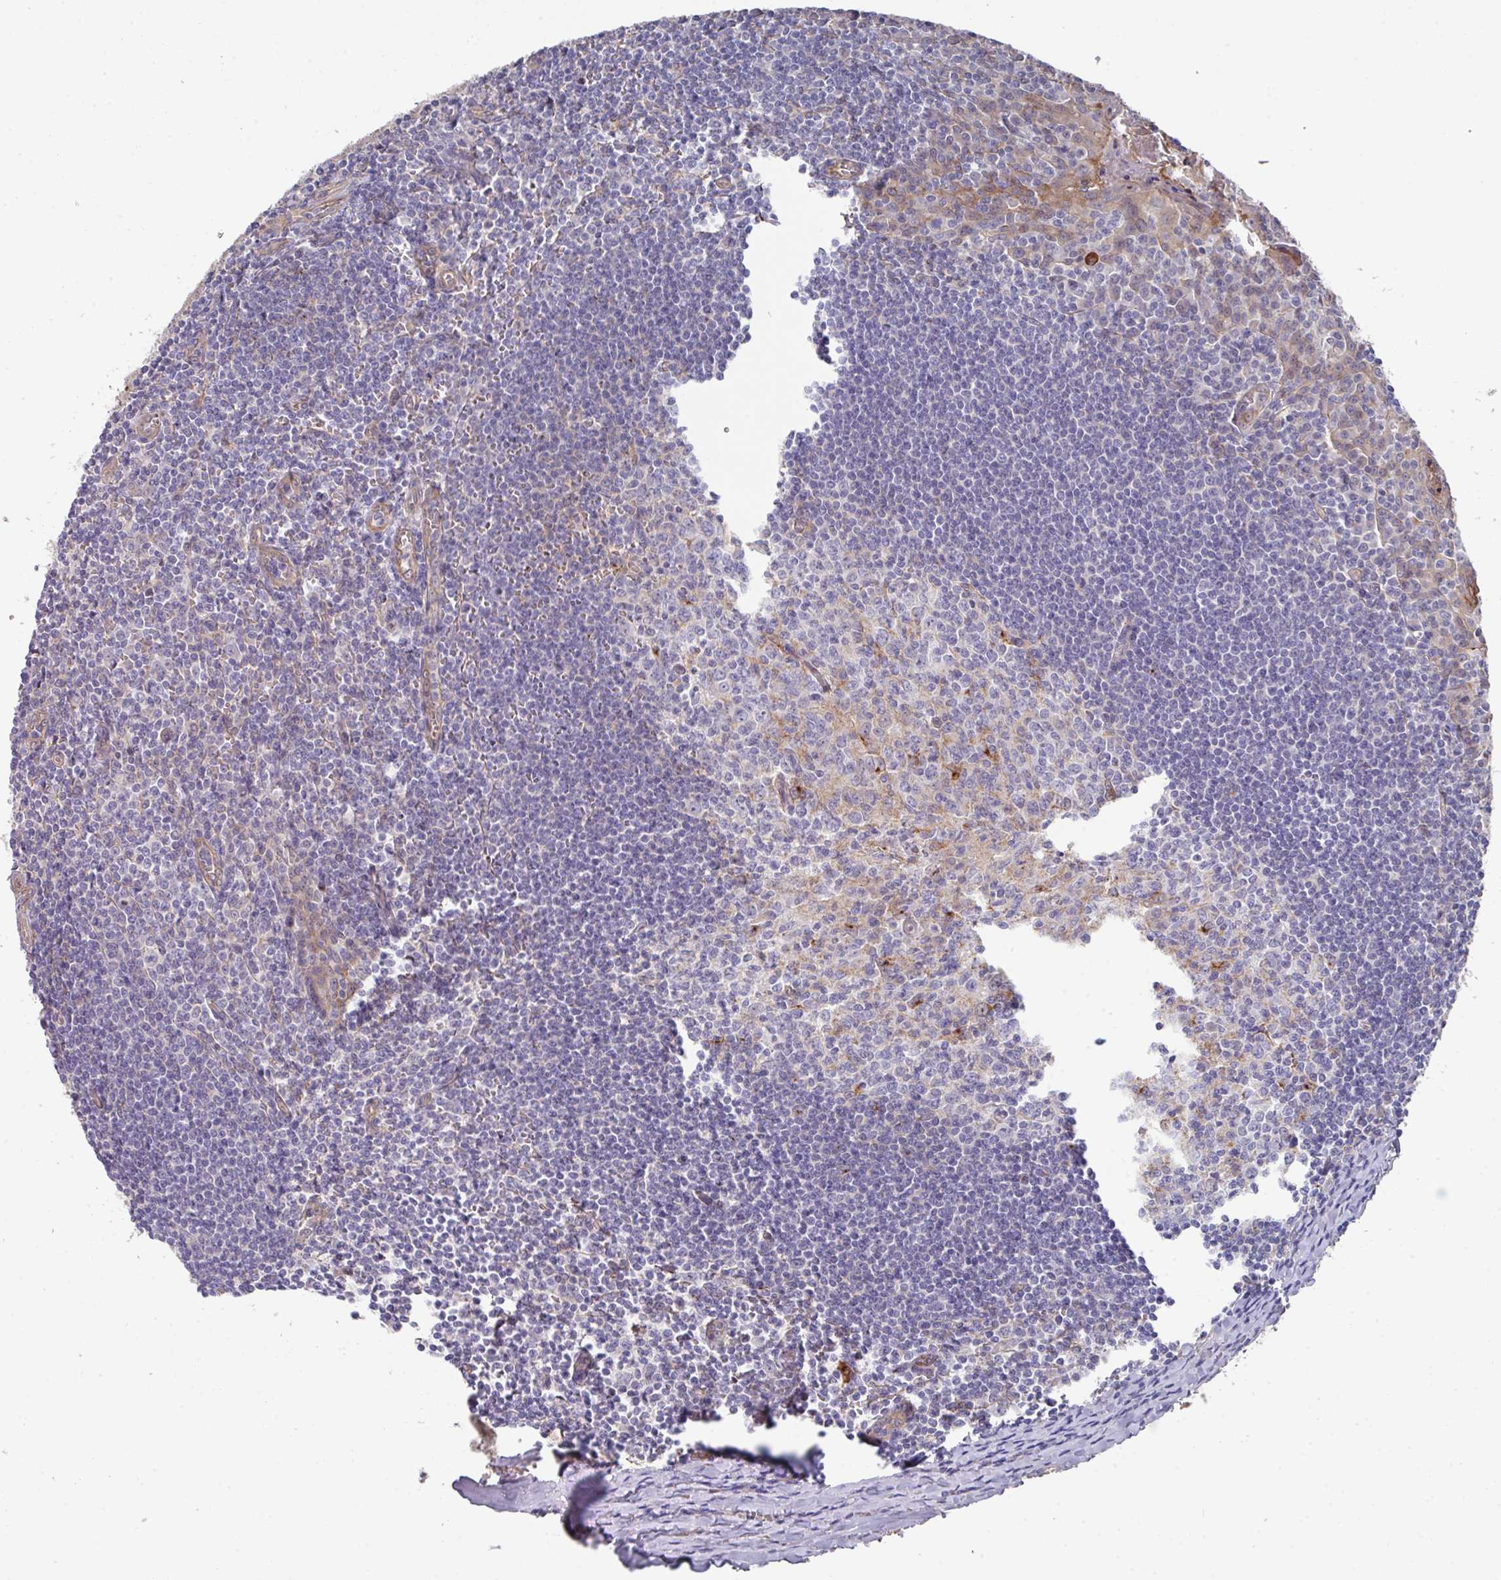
{"staining": {"intensity": "moderate", "quantity": "<25%", "location": "cytoplasmic/membranous"}, "tissue": "tonsil", "cell_type": "Germinal center cells", "image_type": "normal", "snomed": [{"axis": "morphology", "description": "Normal tissue, NOS"}, {"axis": "topography", "description": "Tonsil"}], "caption": "Immunohistochemical staining of unremarkable tonsil exhibits low levels of moderate cytoplasmic/membranous staining in approximately <25% of germinal center cells.", "gene": "PRR5", "patient": {"sex": "male", "age": 27}}